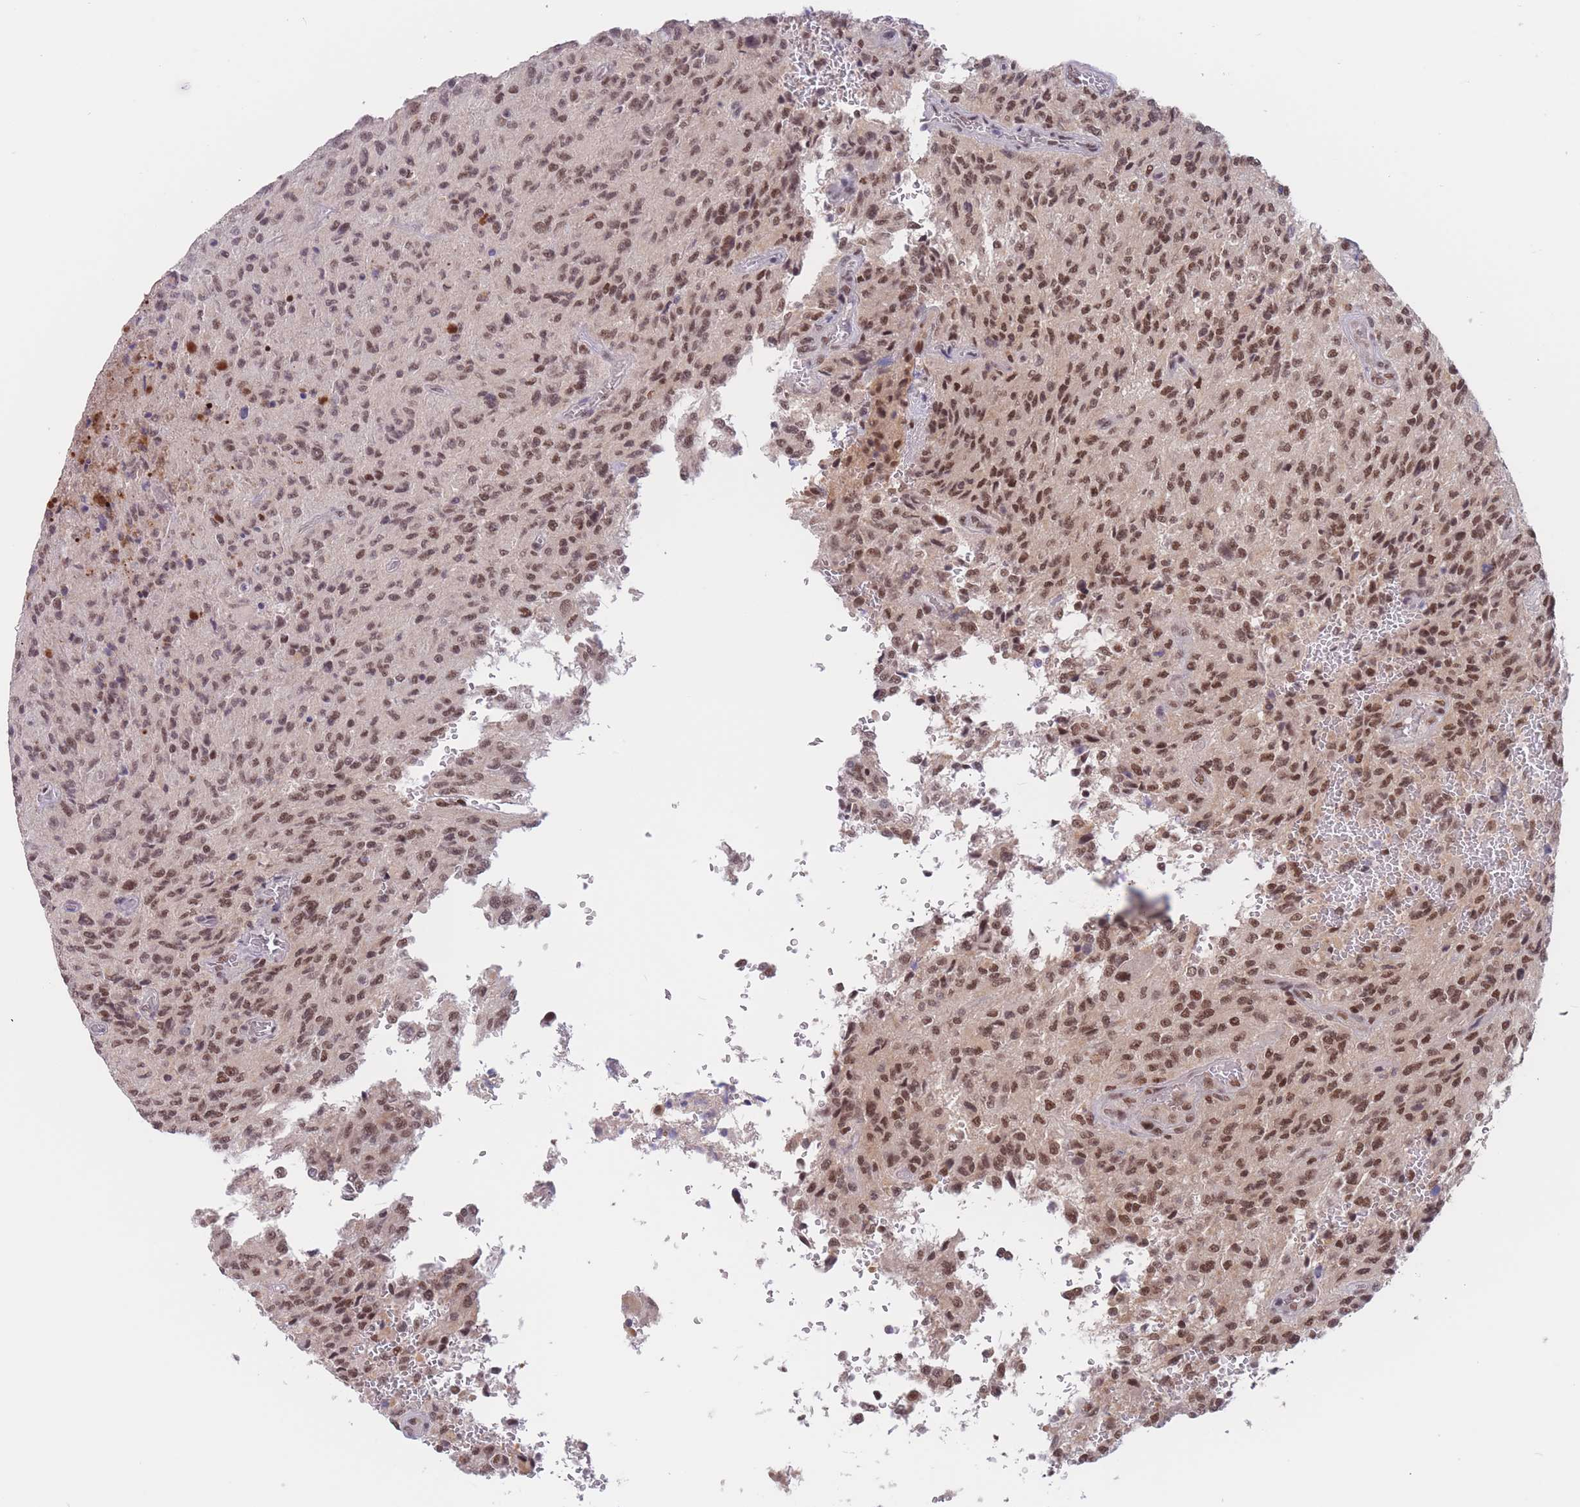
{"staining": {"intensity": "moderate", "quantity": ">75%", "location": "nuclear"}, "tissue": "glioma", "cell_type": "Tumor cells", "image_type": "cancer", "snomed": [{"axis": "morphology", "description": "Normal tissue, NOS"}, {"axis": "morphology", "description": "Glioma, malignant, High grade"}, {"axis": "topography", "description": "Cerebral cortex"}], "caption": "Human glioma stained with a protein marker demonstrates moderate staining in tumor cells.", "gene": "SMAD9", "patient": {"sex": "male", "age": 56}}